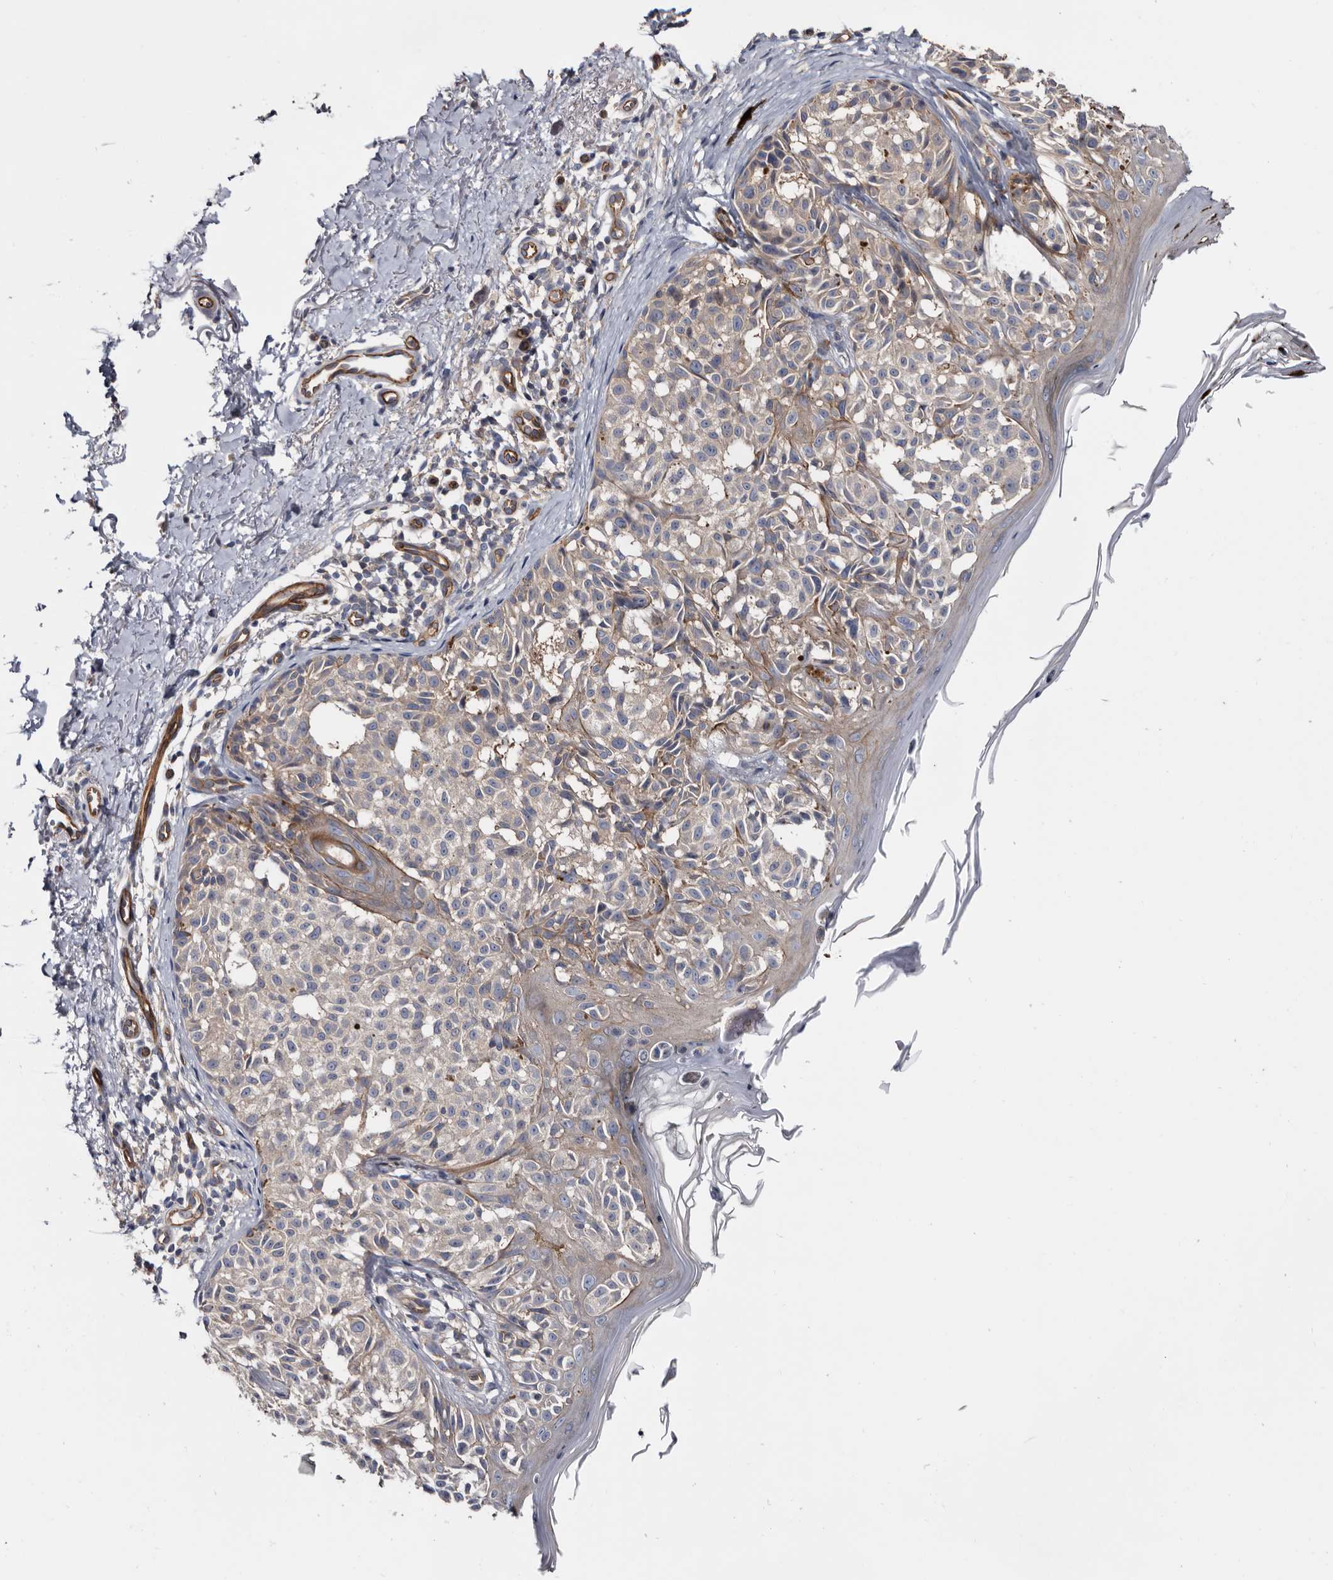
{"staining": {"intensity": "negative", "quantity": "none", "location": "none"}, "tissue": "melanoma", "cell_type": "Tumor cells", "image_type": "cancer", "snomed": [{"axis": "morphology", "description": "Malignant melanoma, NOS"}, {"axis": "topography", "description": "Skin"}], "caption": "Immunohistochemistry histopathology image of neoplastic tissue: melanoma stained with DAB displays no significant protein positivity in tumor cells.", "gene": "TSPAN17", "patient": {"sex": "female", "age": 50}}